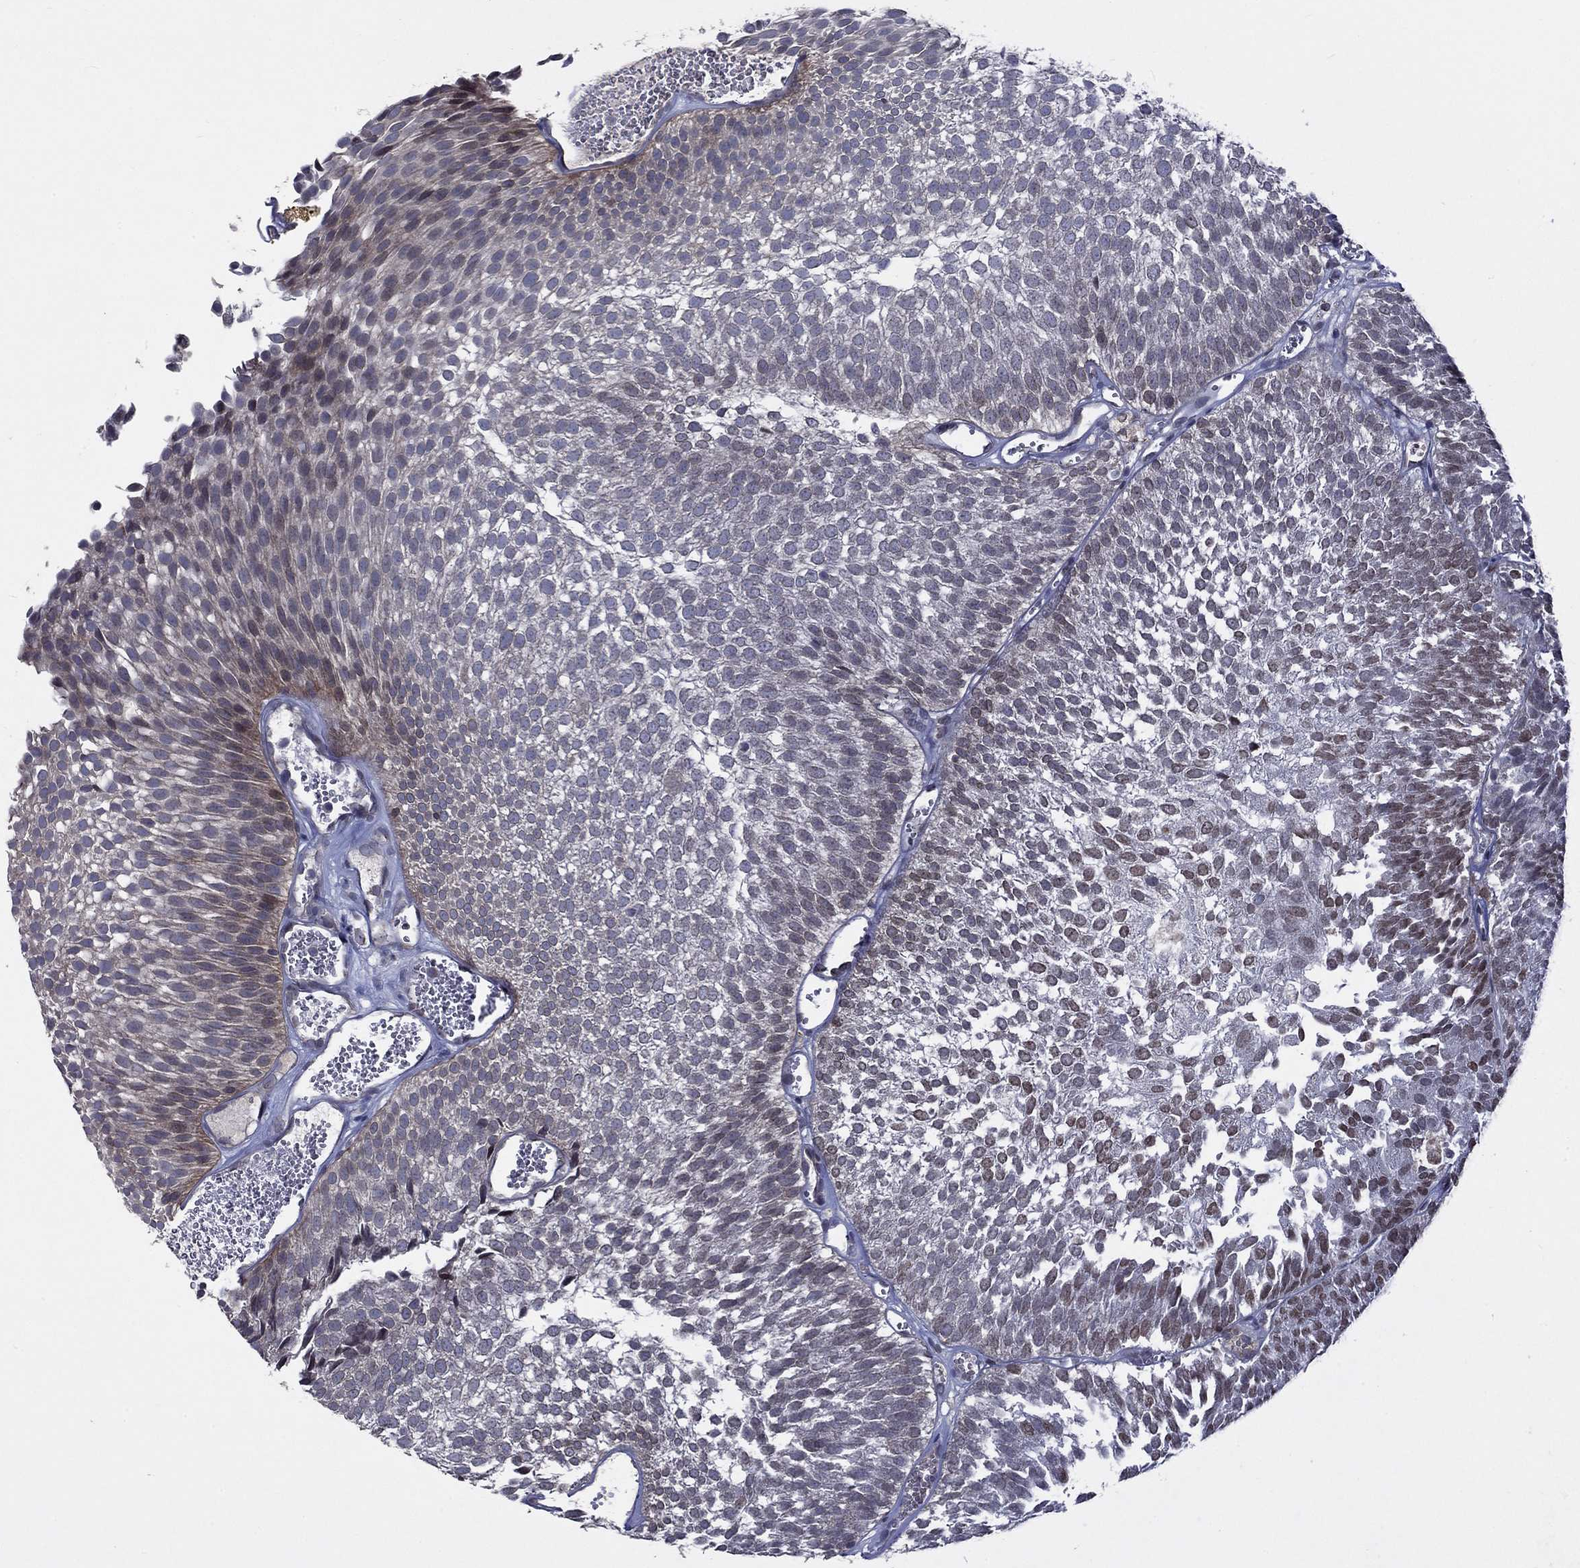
{"staining": {"intensity": "weak", "quantity": "<25%", "location": "nuclear"}, "tissue": "urothelial cancer", "cell_type": "Tumor cells", "image_type": "cancer", "snomed": [{"axis": "morphology", "description": "Urothelial carcinoma, Low grade"}, {"axis": "topography", "description": "Urinary bladder"}], "caption": "The histopathology image reveals no significant positivity in tumor cells of urothelial carcinoma (low-grade).", "gene": "CETN3", "patient": {"sex": "male", "age": 52}}